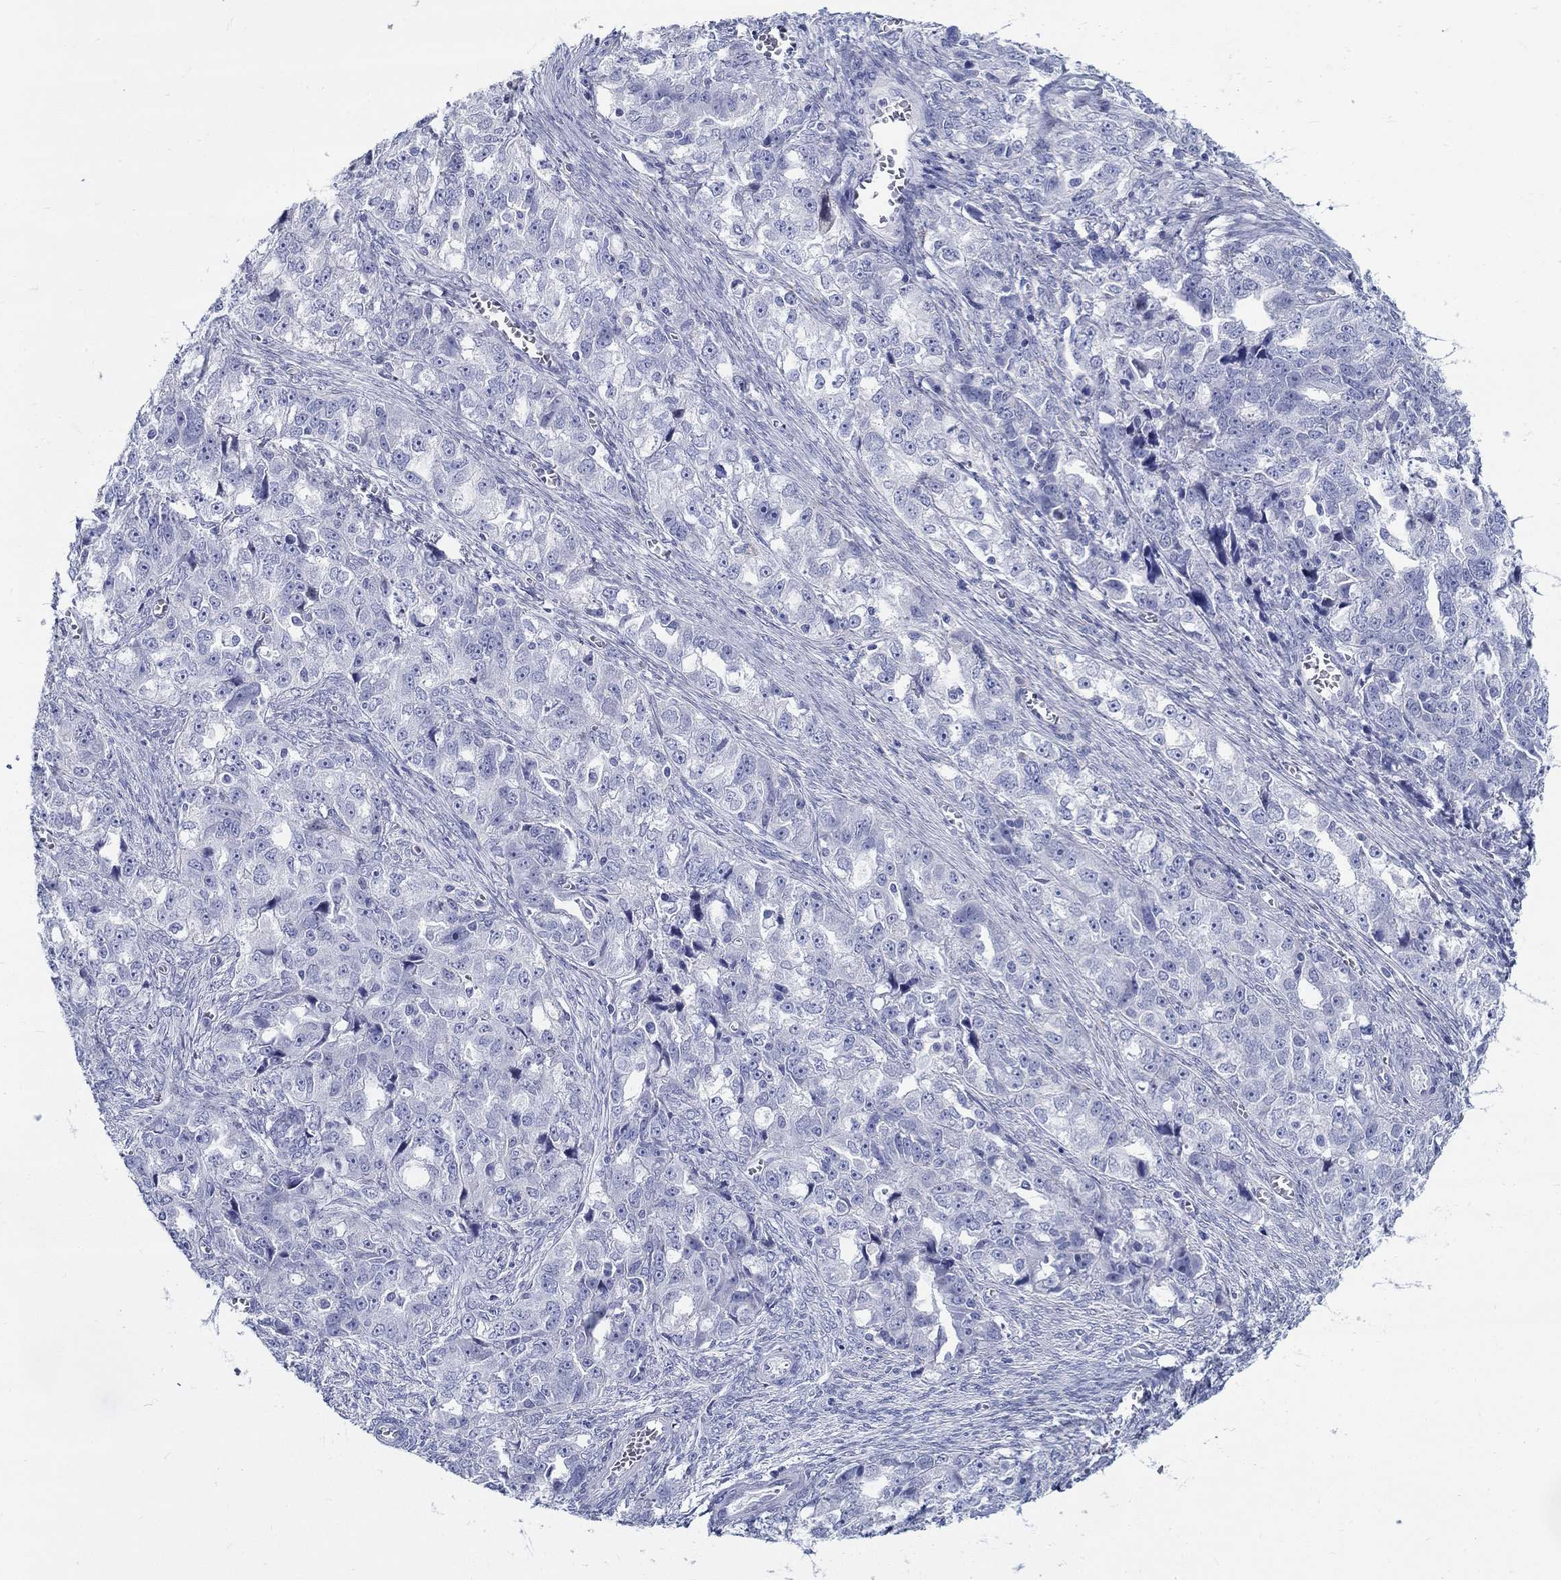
{"staining": {"intensity": "negative", "quantity": "none", "location": "none"}, "tissue": "ovarian cancer", "cell_type": "Tumor cells", "image_type": "cancer", "snomed": [{"axis": "morphology", "description": "Cystadenocarcinoma, serous, NOS"}, {"axis": "topography", "description": "Ovary"}], "caption": "Ovarian cancer was stained to show a protein in brown. There is no significant expression in tumor cells.", "gene": "CRYGS", "patient": {"sex": "female", "age": 51}}